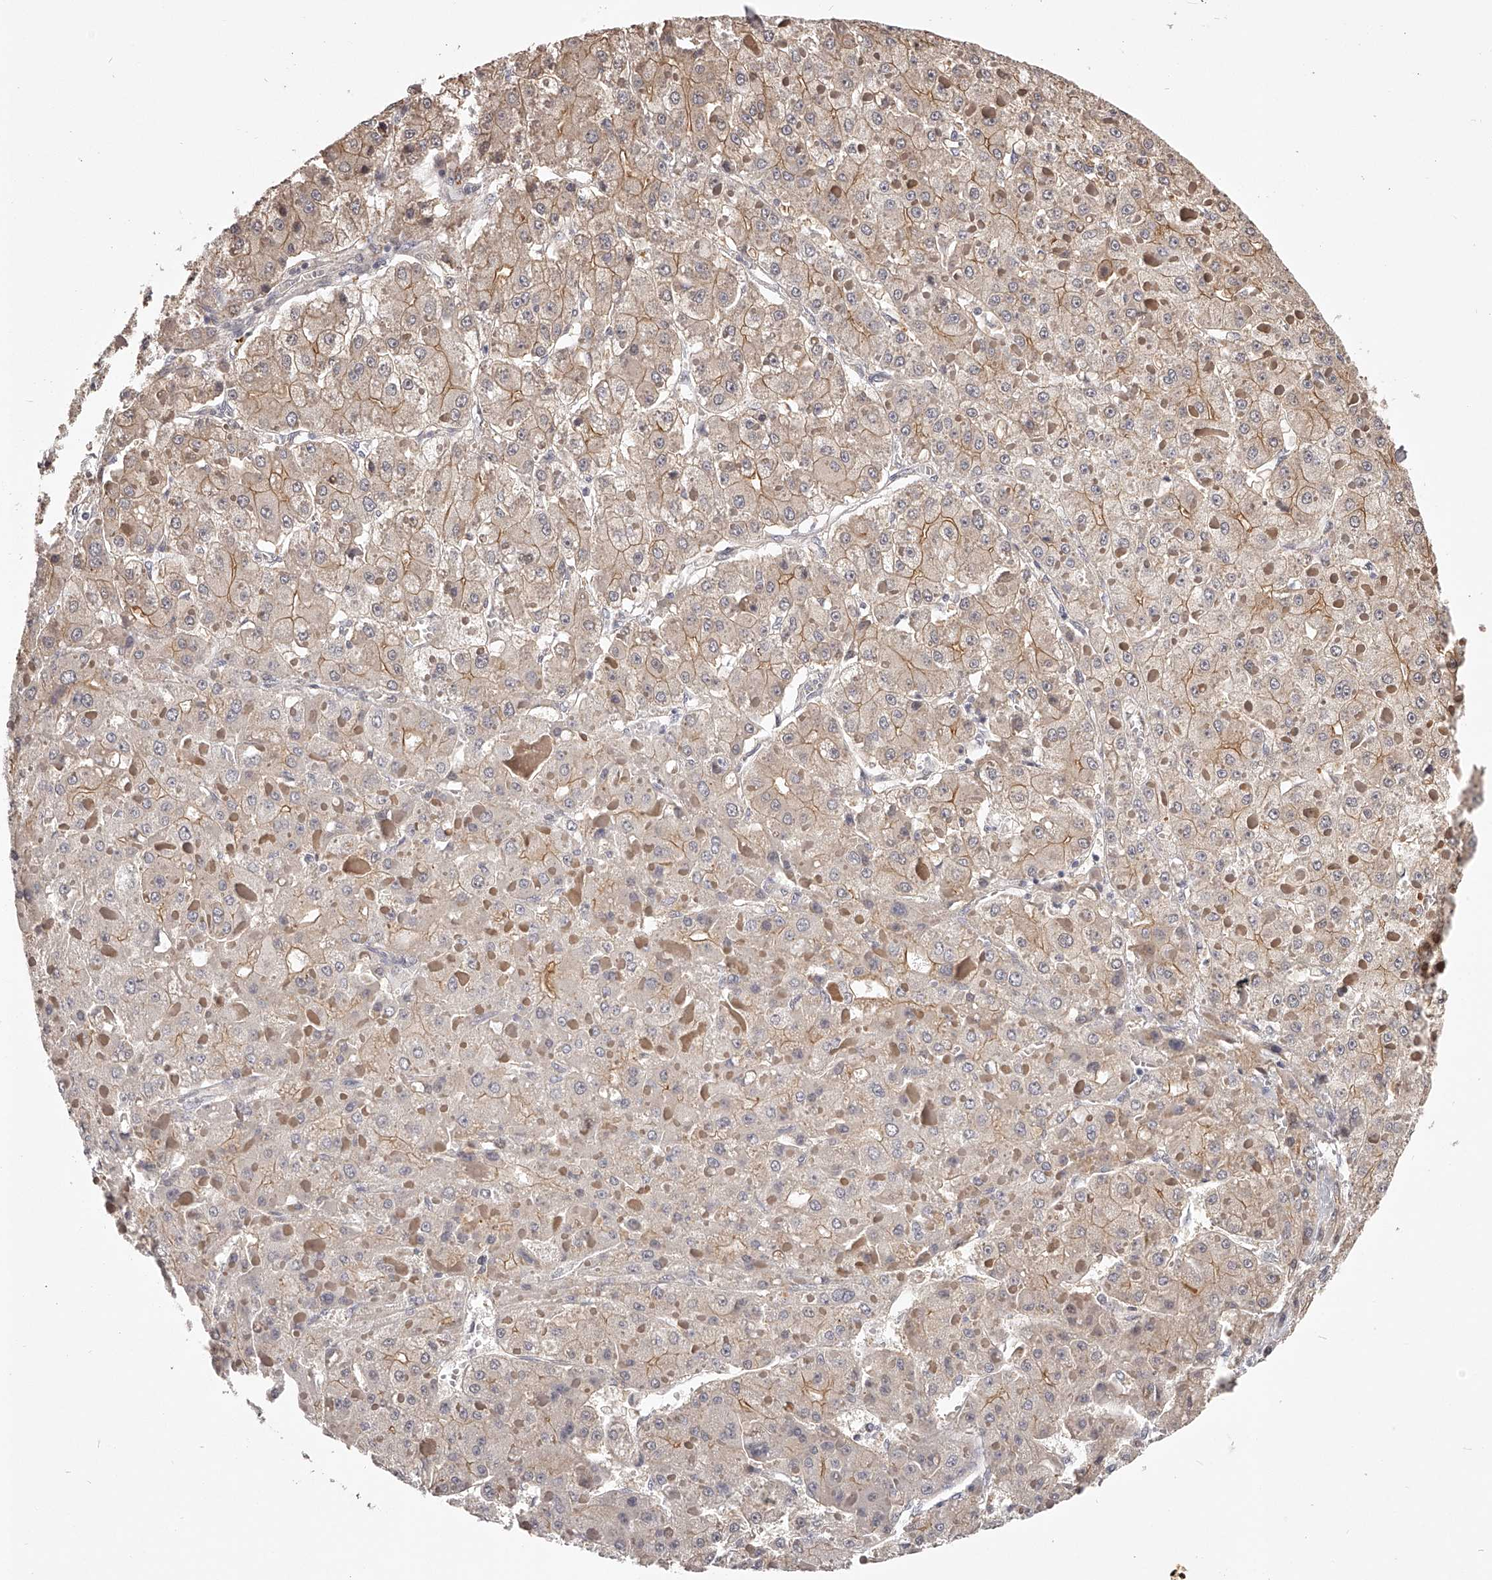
{"staining": {"intensity": "moderate", "quantity": ">75%", "location": "cytoplasmic/membranous"}, "tissue": "liver cancer", "cell_type": "Tumor cells", "image_type": "cancer", "snomed": [{"axis": "morphology", "description": "Carcinoma, Hepatocellular, NOS"}, {"axis": "topography", "description": "Liver"}], "caption": "IHC photomicrograph of liver hepatocellular carcinoma stained for a protein (brown), which shows medium levels of moderate cytoplasmic/membranous staining in approximately >75% of tumor cells.", "gene": "ZNF582", "patient": {"sex": "female", "age": 73}}